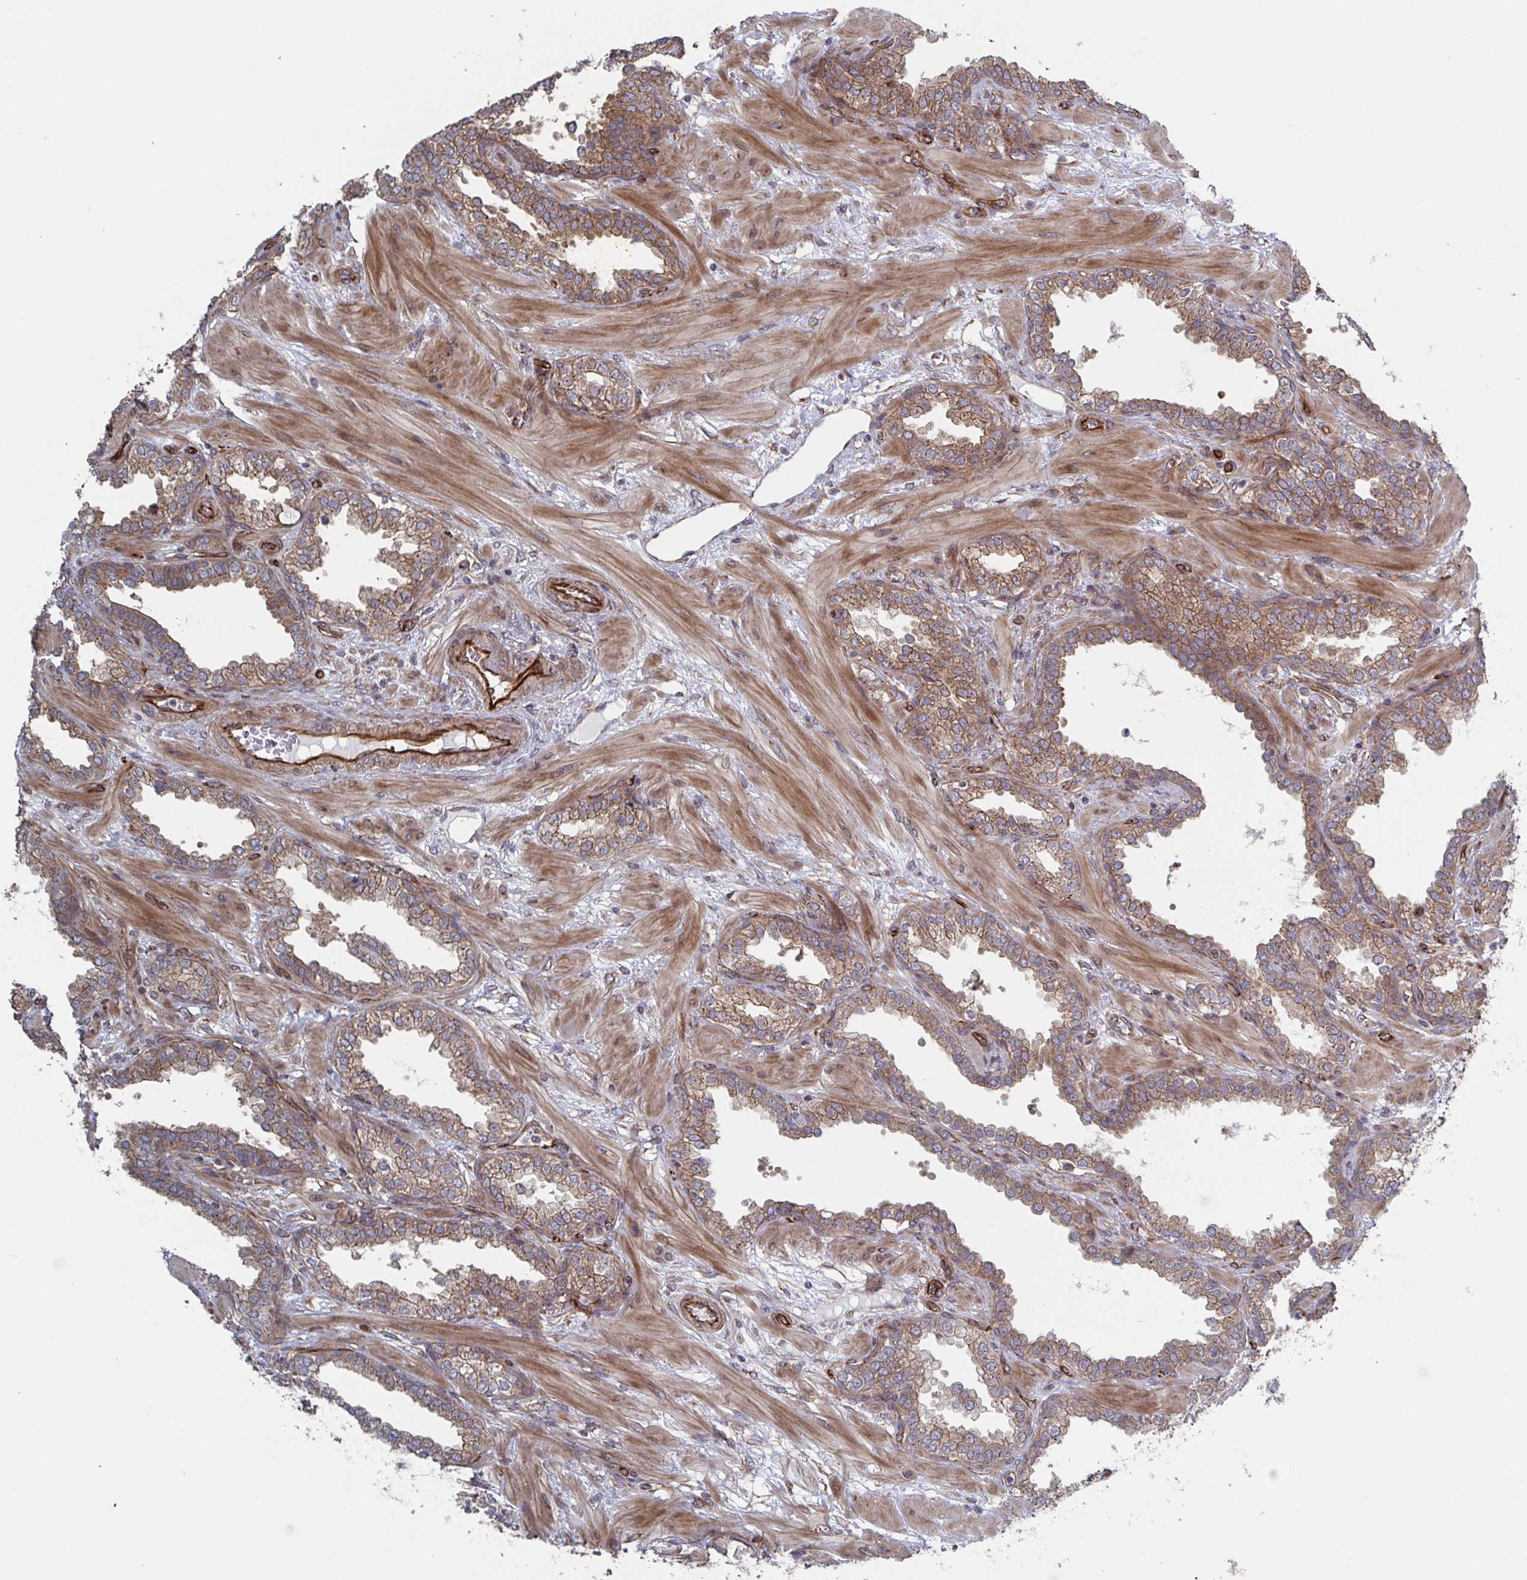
{"staining": {"intensity": "moderate", "quantity": ">75%", "location": "cytoplasmic/membranous"}, "tissue": "prostate cancer", "cell_type": "Tumor cells", "image_type": "cancer", "snomed": [{"axis": "morphology", "description": "Adenocarcinoma, High grade"}, {"axis": "topography", "description": "Prostate"}], "caption": "Immunohistochemical staining of prostate cancer exhibits moderate cytoplasmic/membranous protein expression in approximately >75% of tumor cells.", "gene": "DVL3", "patient": {"sex": "male", "age": 60}}